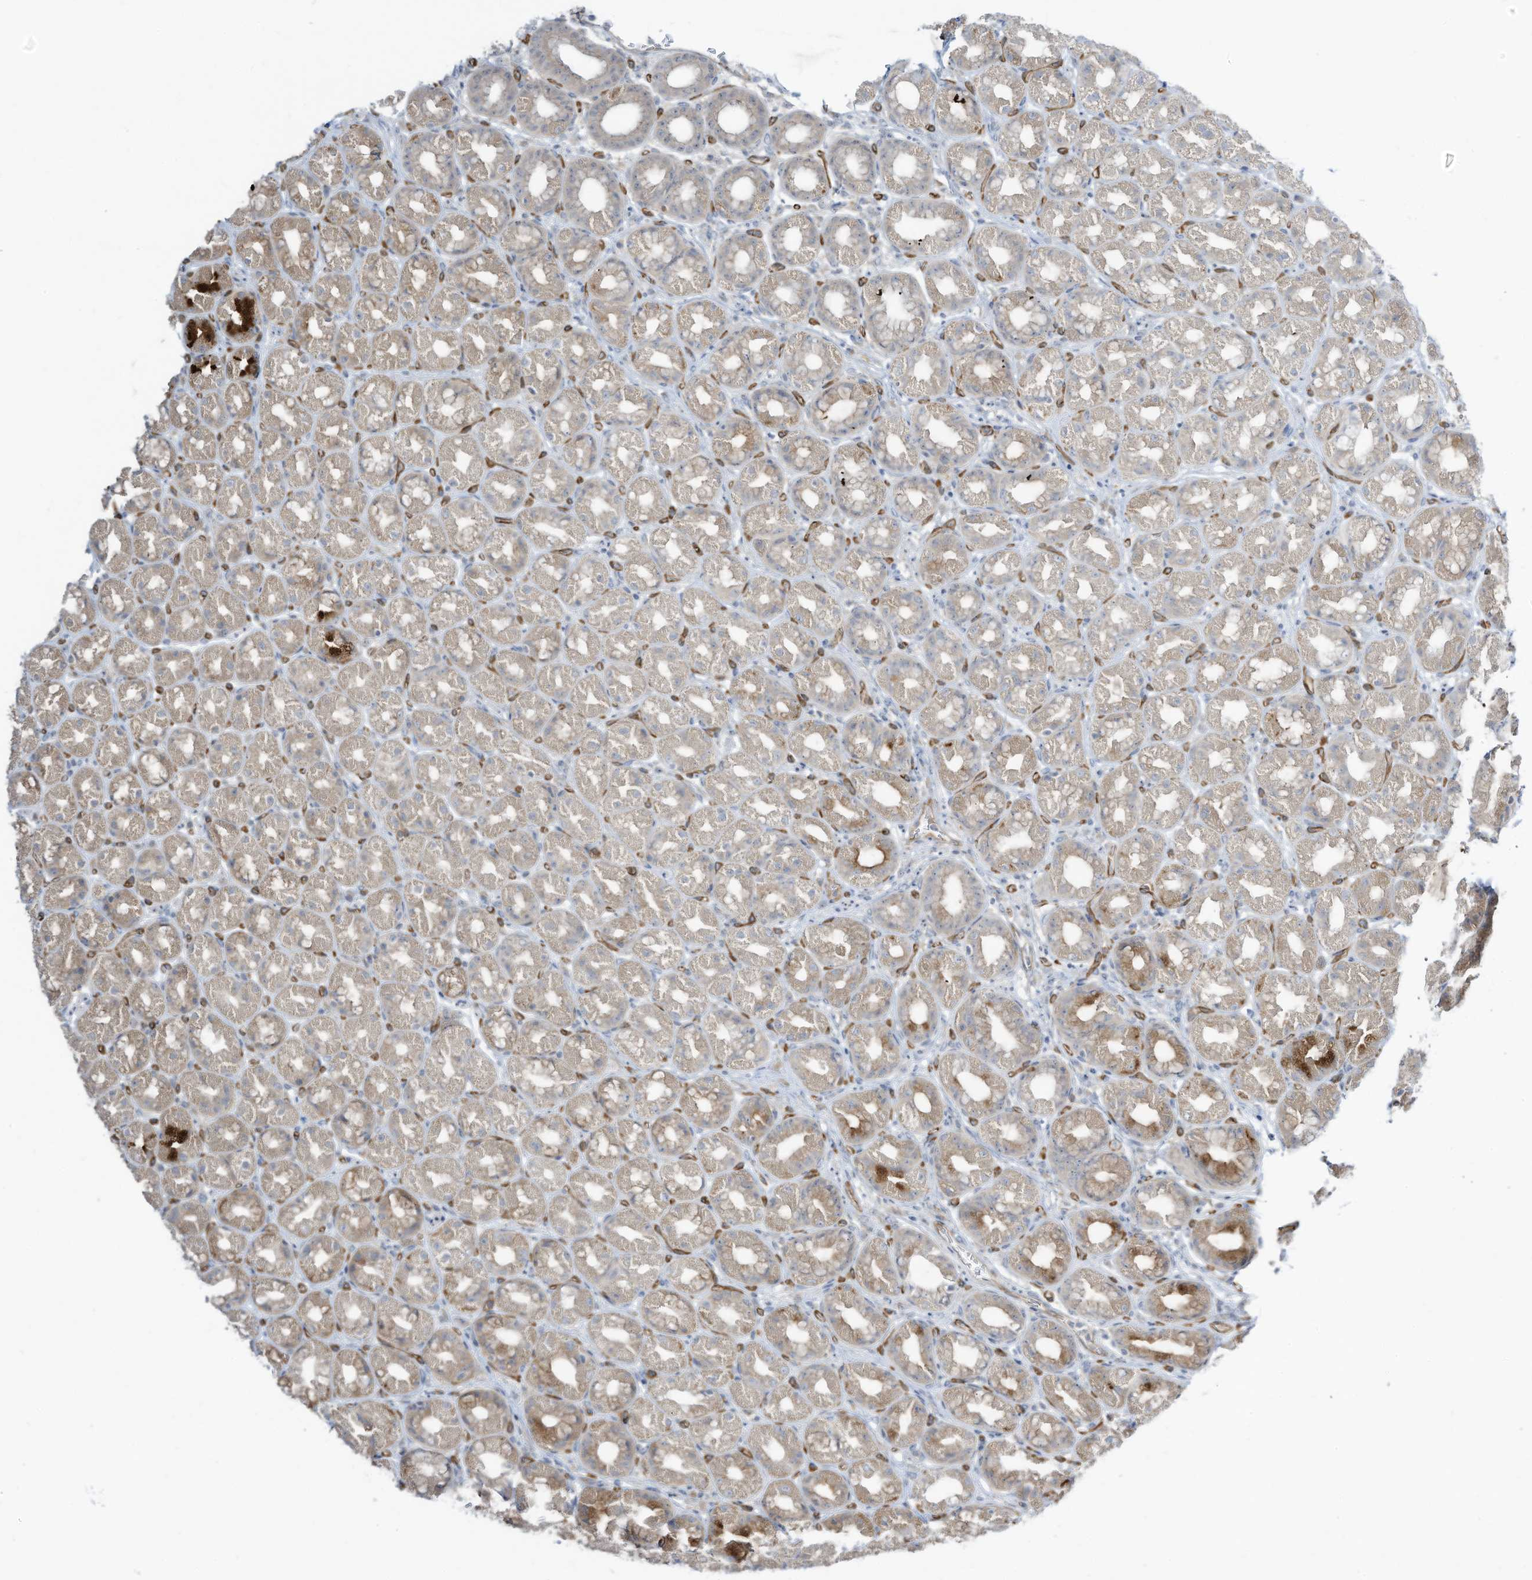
{"staining": {"intensity": "moderate", "quantity": "<25%", "location": "cytoplasmic/membranous"}, "tissue": "stomach", "cell_type": "Glandular cells", "image_type": "normal", "snomed": [{"axis": "morphology", "description": "Normal tissue, NOS"}, {"axis": "topography", "description": "Stomach, upper"}], "caption": "Moderate cytoplasmic/membranous expression for a protein is present in about <25% of glandular cells of benign stomach using IHC.", "gene": "DZIP3", "patient": {"sex": "male", "age": 68}}